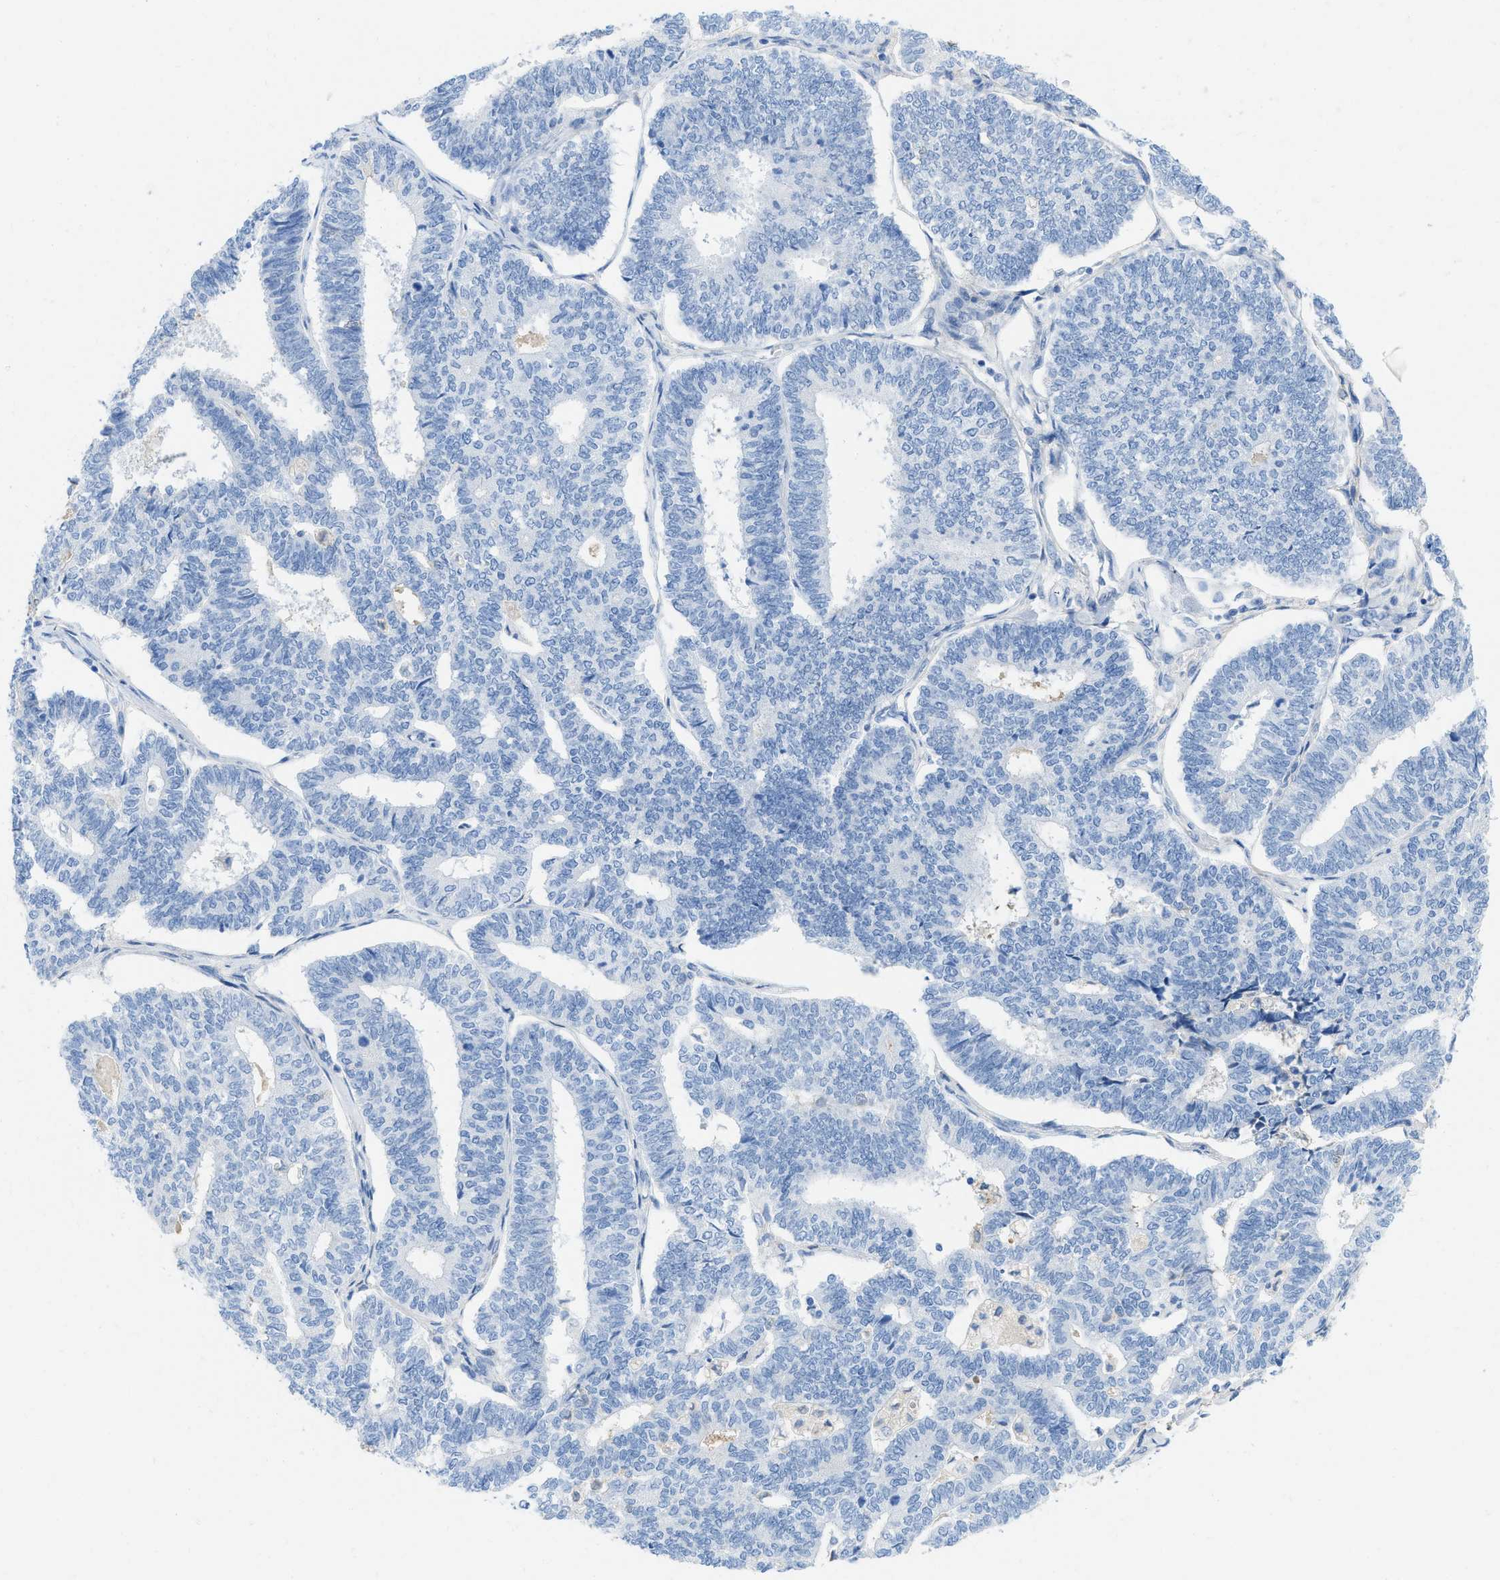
{"staining": {"intensity": "negative", "quantity": "none", "location": "none"}, "tissue": "endometrial cancer", "cell_type": "Tumor cells", "image_type": "cancer", "snomed": [{"axis": "morphology", "description": "Adenocarcinoma, NOS"}, {"axis": "topography", "description": "Endometrium"}], "caption": "This is a histopathology image of immunohistochemistry staining of endometrial adenocarcinoma, which shows no positivity in tumor cells.", "gene": "COL3A1", "patient": {"sex": "female", "age": 70}}